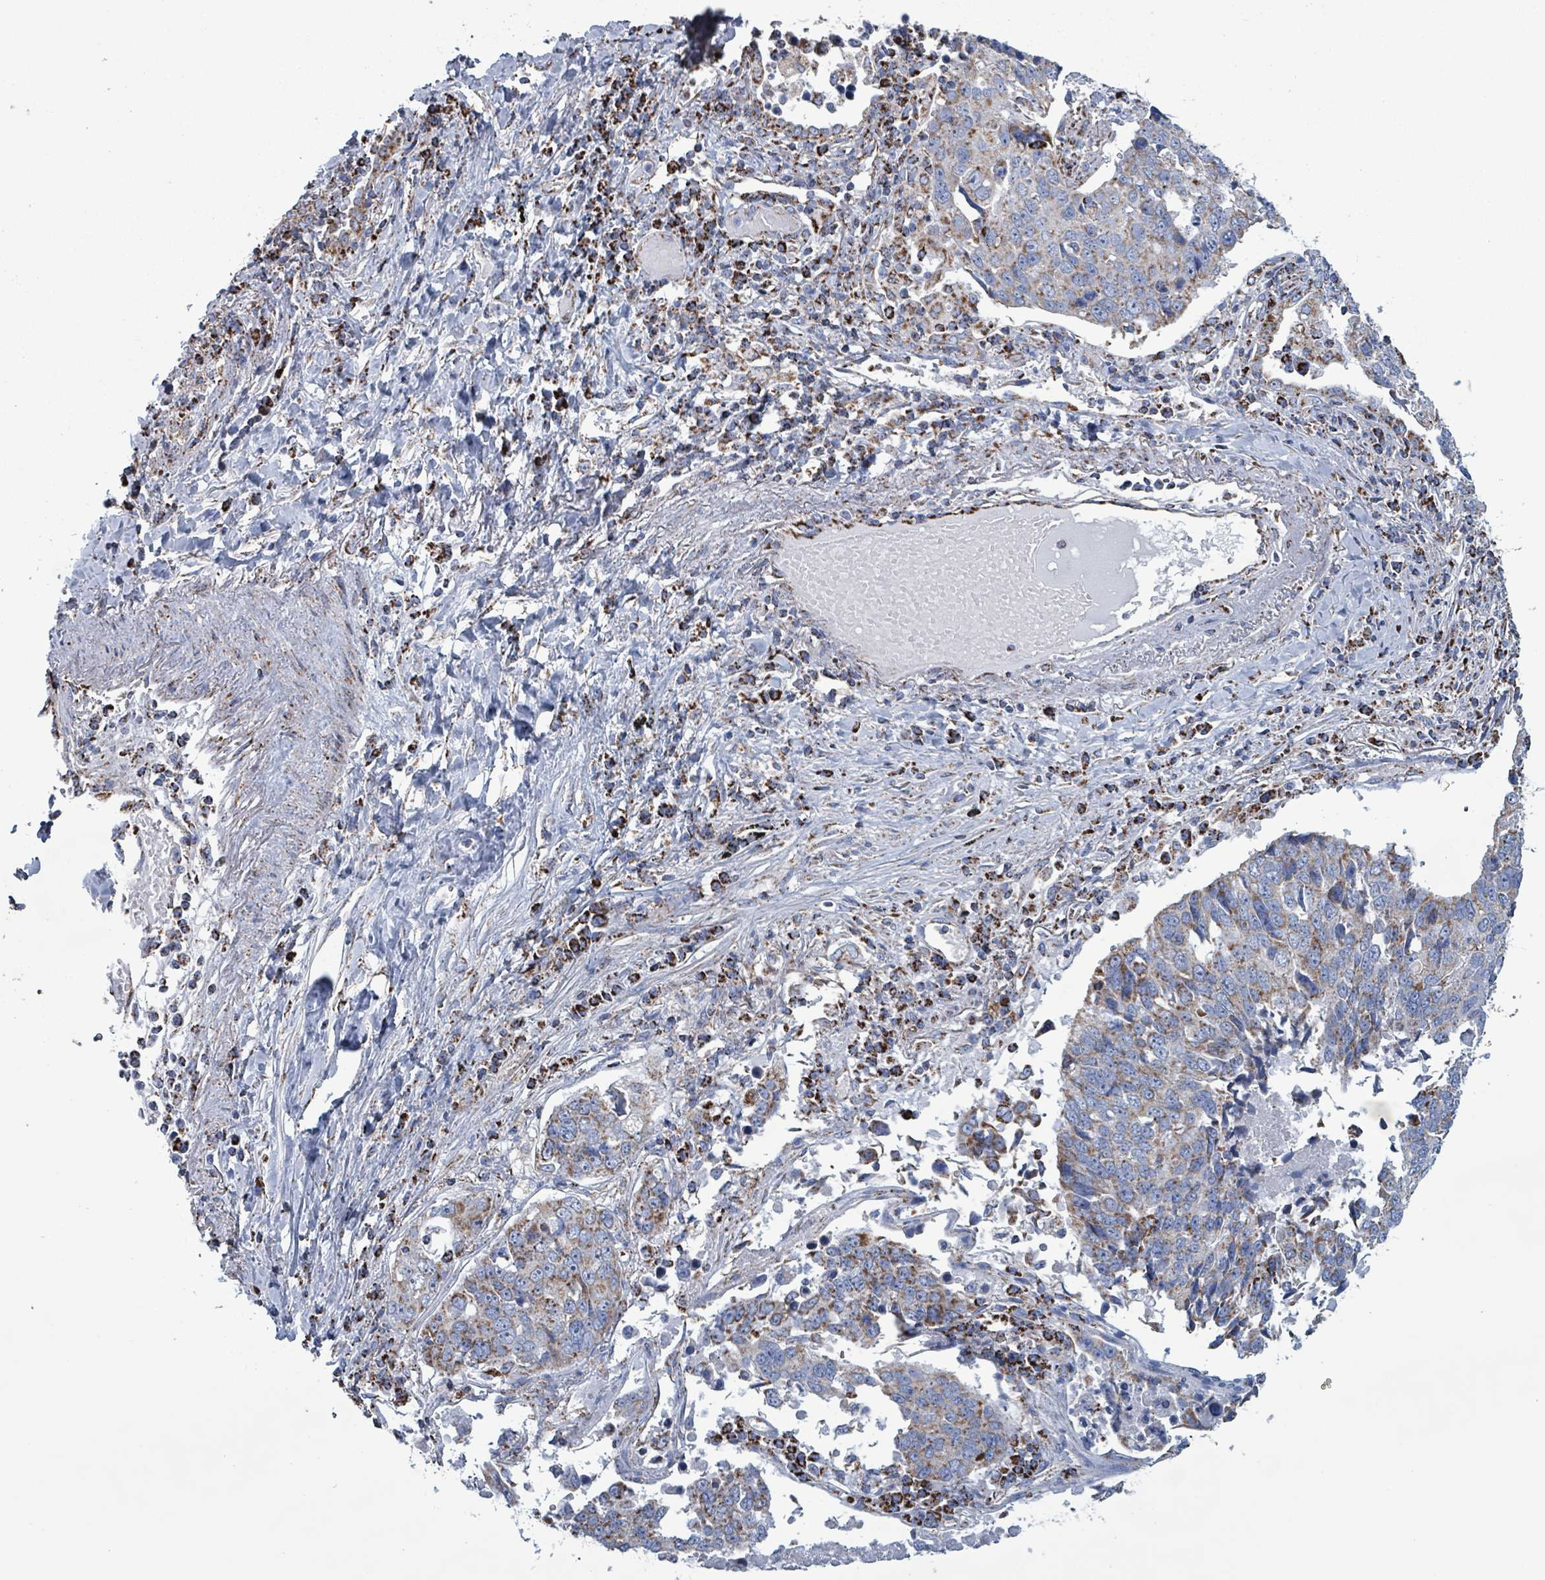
{"staining": {"intensity": "moderate", "quantity": "25%-75%", "location": "cytoplasmic/membranous"}, "tissue": "lung cancer", "cell_type": "Tumor cells", "image_type": "cancer", "snomed": [{"axis": "morphology", "description": "Squamous cell carcinoma, NOS"}, {"axis": "topography", "description": "Lung"}], "caption": "Immunohistochemistry staining of squamous cell carcinoma (lung), which reveals medium levels of moderate cytoplasmic/membranous expression in approximately 25%-75% of tumor cells indicating moderate cytoplasmic/membranous protein staining. The staining was performed using DAB (brown) for protein detection and nuclei were counterstained in hematoxylin (blue).", "gene": "IDH3B", "patient": {"sex": "female", "age": 66}}